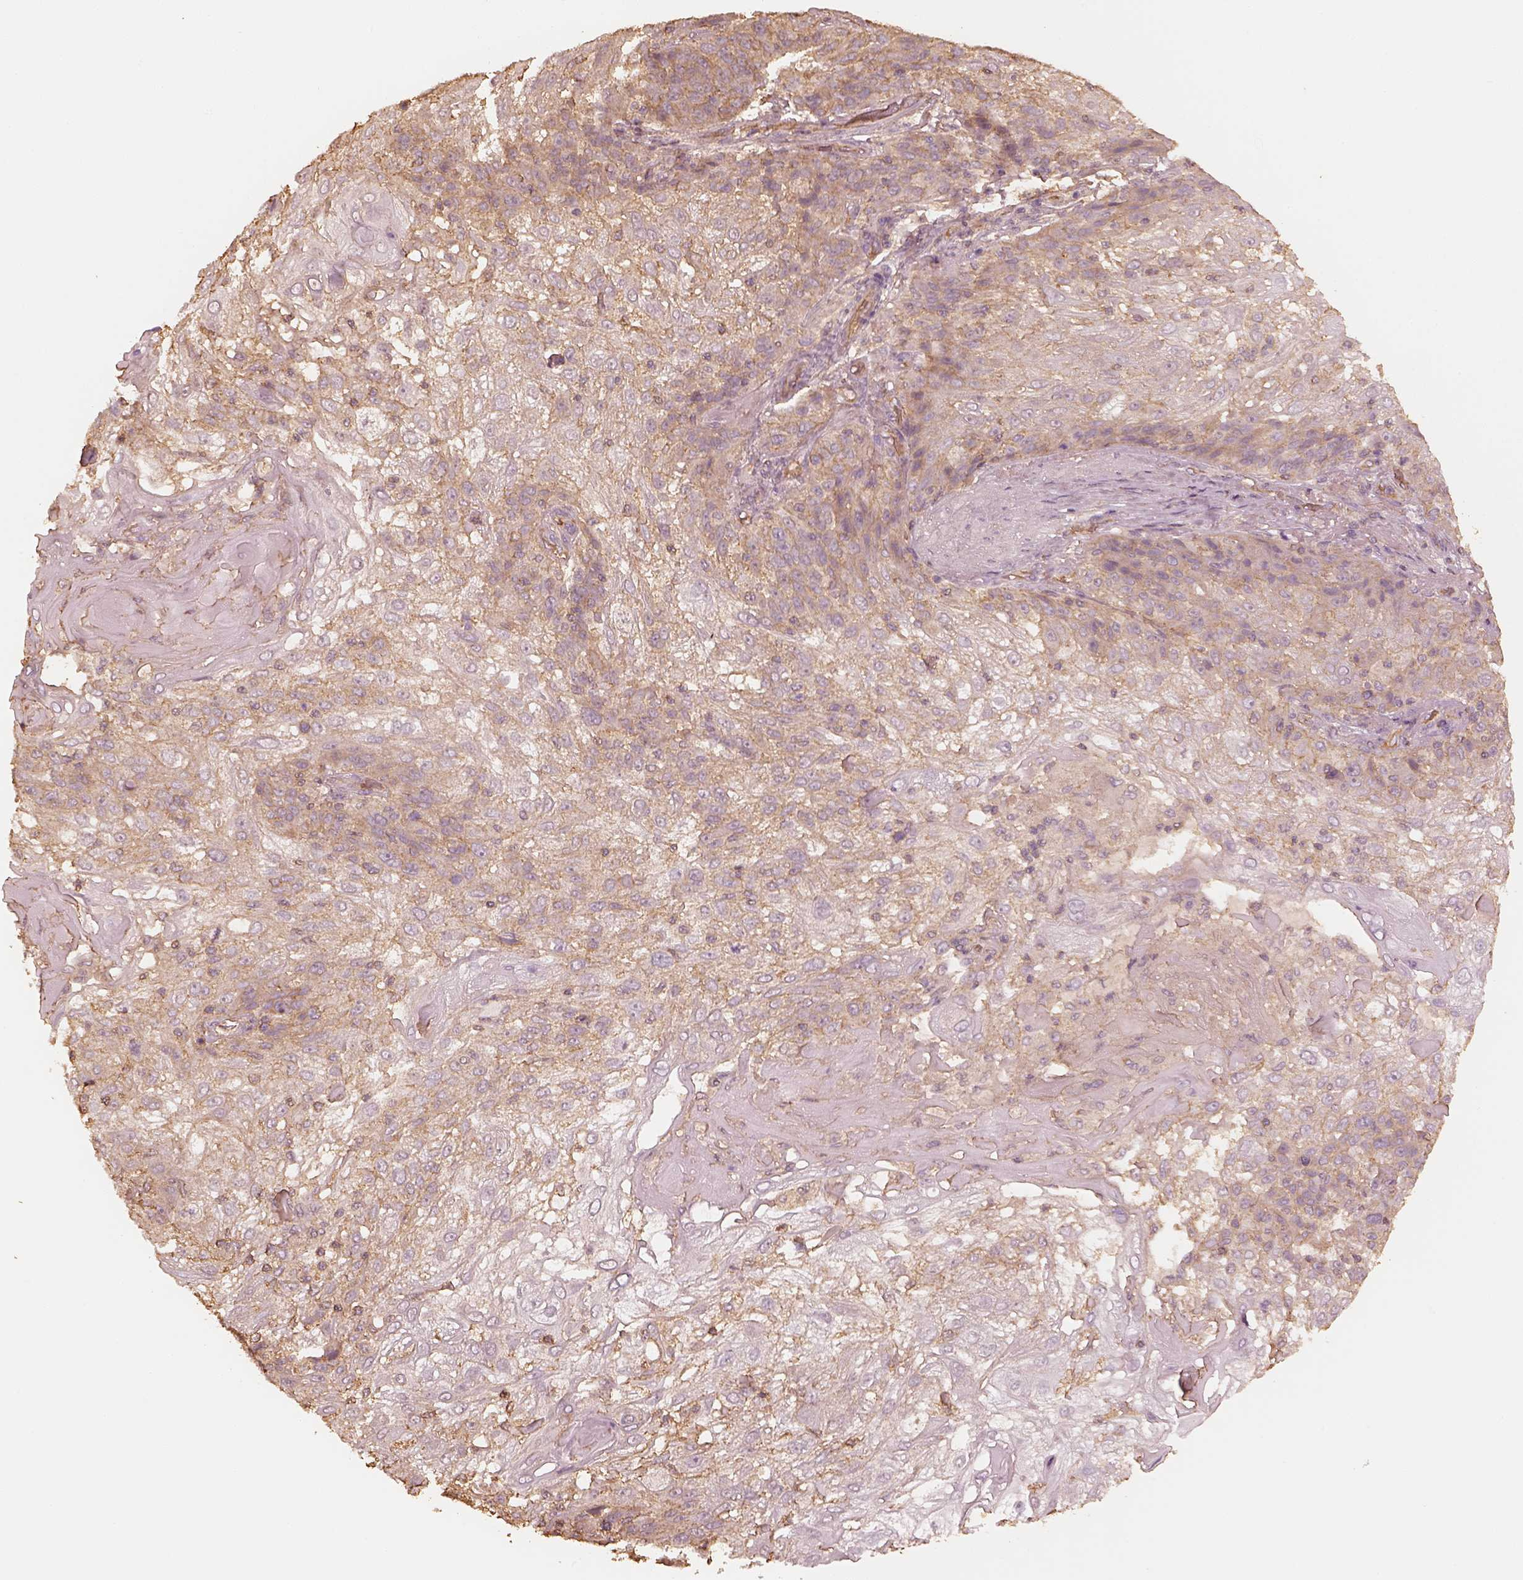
{"staining": {"intensity": "moderate", "quantity": "25%-75%", "location": "cytoplasmic/membranous"}, "tissue": "skin cancer", "cell_type": "Tumor cells", "image_type": "cancer", "snomed": [{"axis": "morphology", "description": "Normal tissue, NOS"}, {"axis": "morphology", "description": "Squamous cell carcinoma, NOS"}, {"axis": "topography", "description": "Skin"}], "caption": "IHC staining of skin squamous cell carcinoma, which demonstrates medium levels of moderate cytoplasmic/membranous positivity in about 25%-75% of tumor cells indicating moderate cytoplasmic/membranous protein expression. The staining was performed using DAB (brown) for protein detection and nuclei were counterstained in hematoxylin (blue).", "gene": "WDR7", "patient": {"sex": "female", "age": 83}}